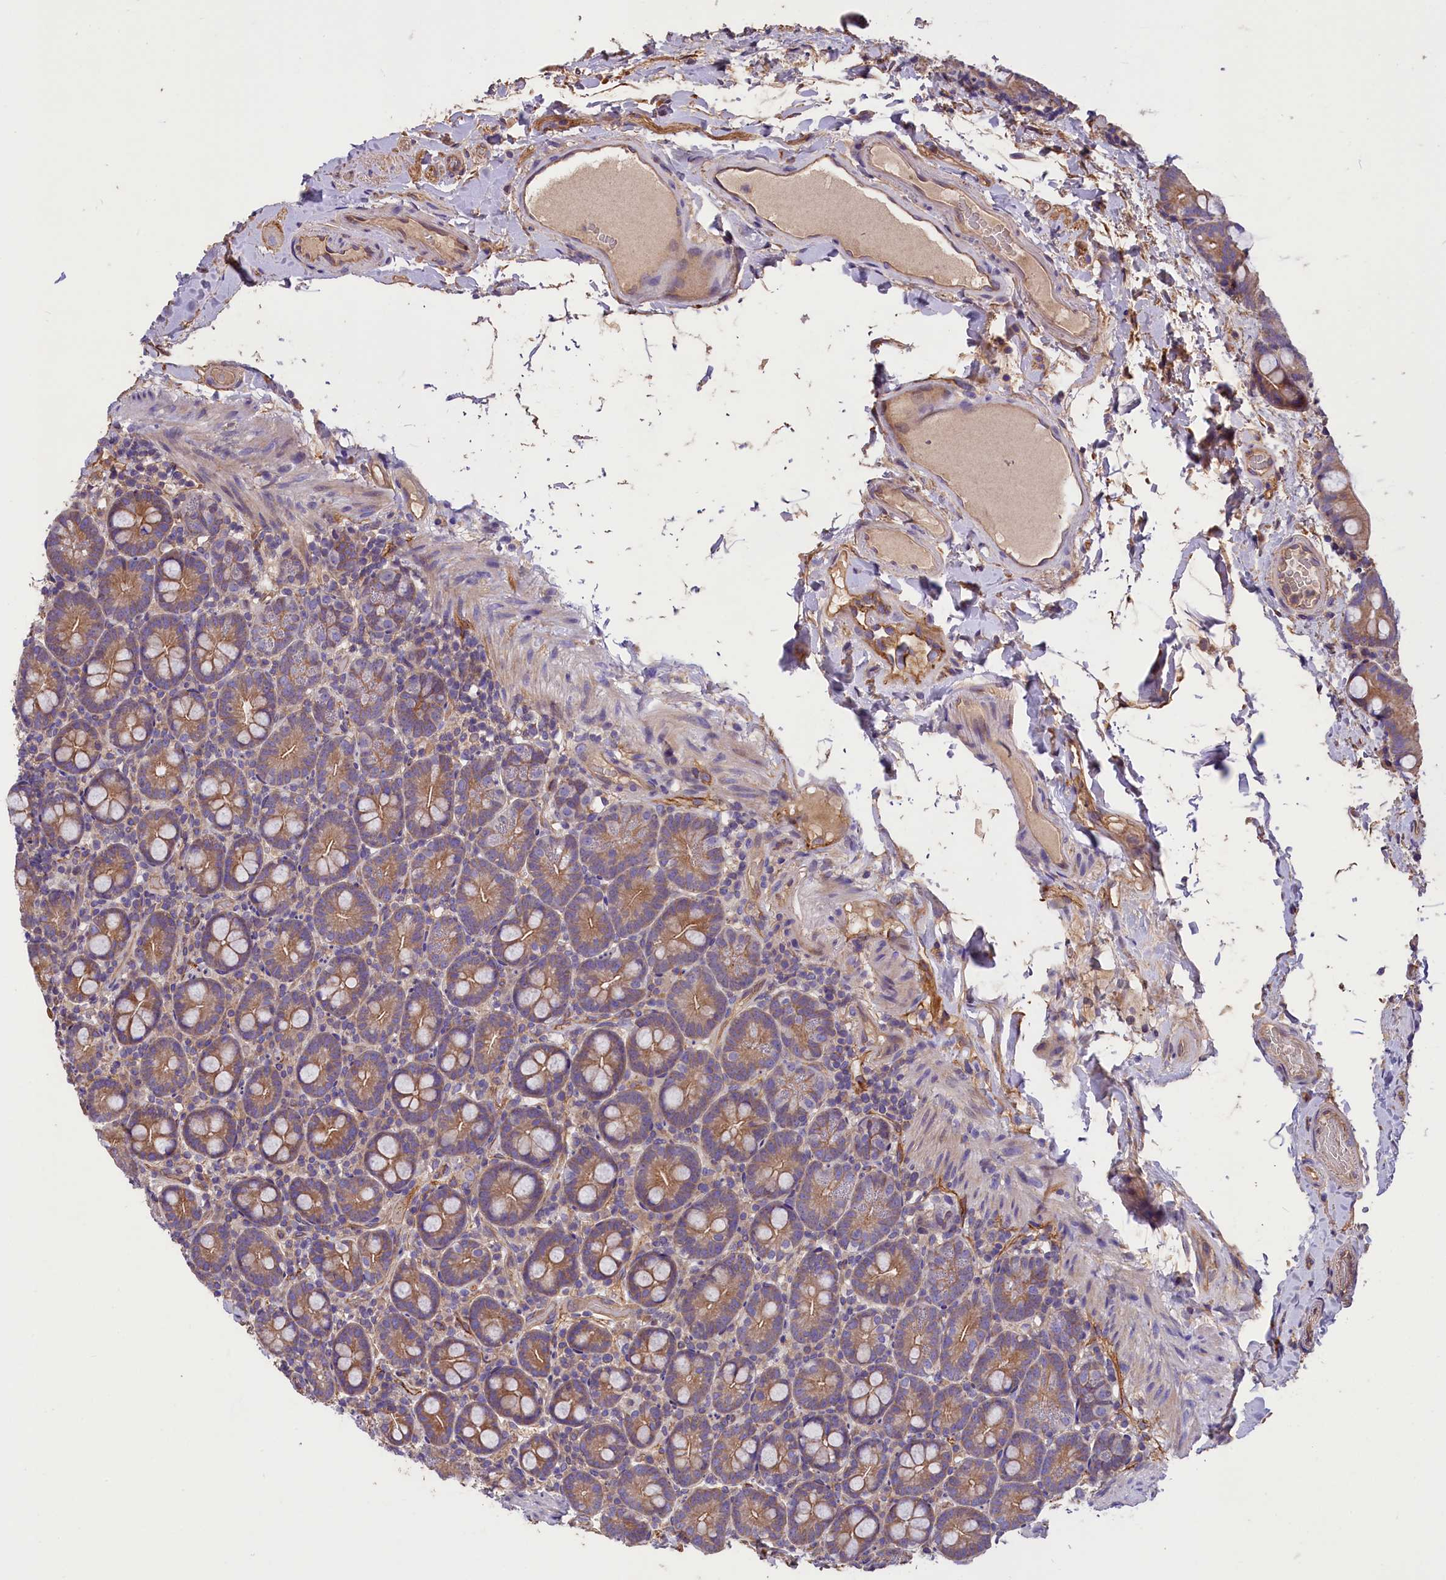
{"staining": {"intensity": "moderate", "quantity": ">75%", "location": "cytoplasmic/membranous"}, "tissue": "small intestine", "cell_type": "Glandular cells", "image_type": "normal", "snomed": [{"axis": "morphology", "description": "Normal tissue, NOS"}, {"axis": "topography", "description": "Small intestine"}], "caption": "Benign small intestine reveals moderate cytoplasmic/membranous staining in approximately >75% of glandular cells.", "gene": "ERMARD", "patient": {"sex": "female", "age": 68}}